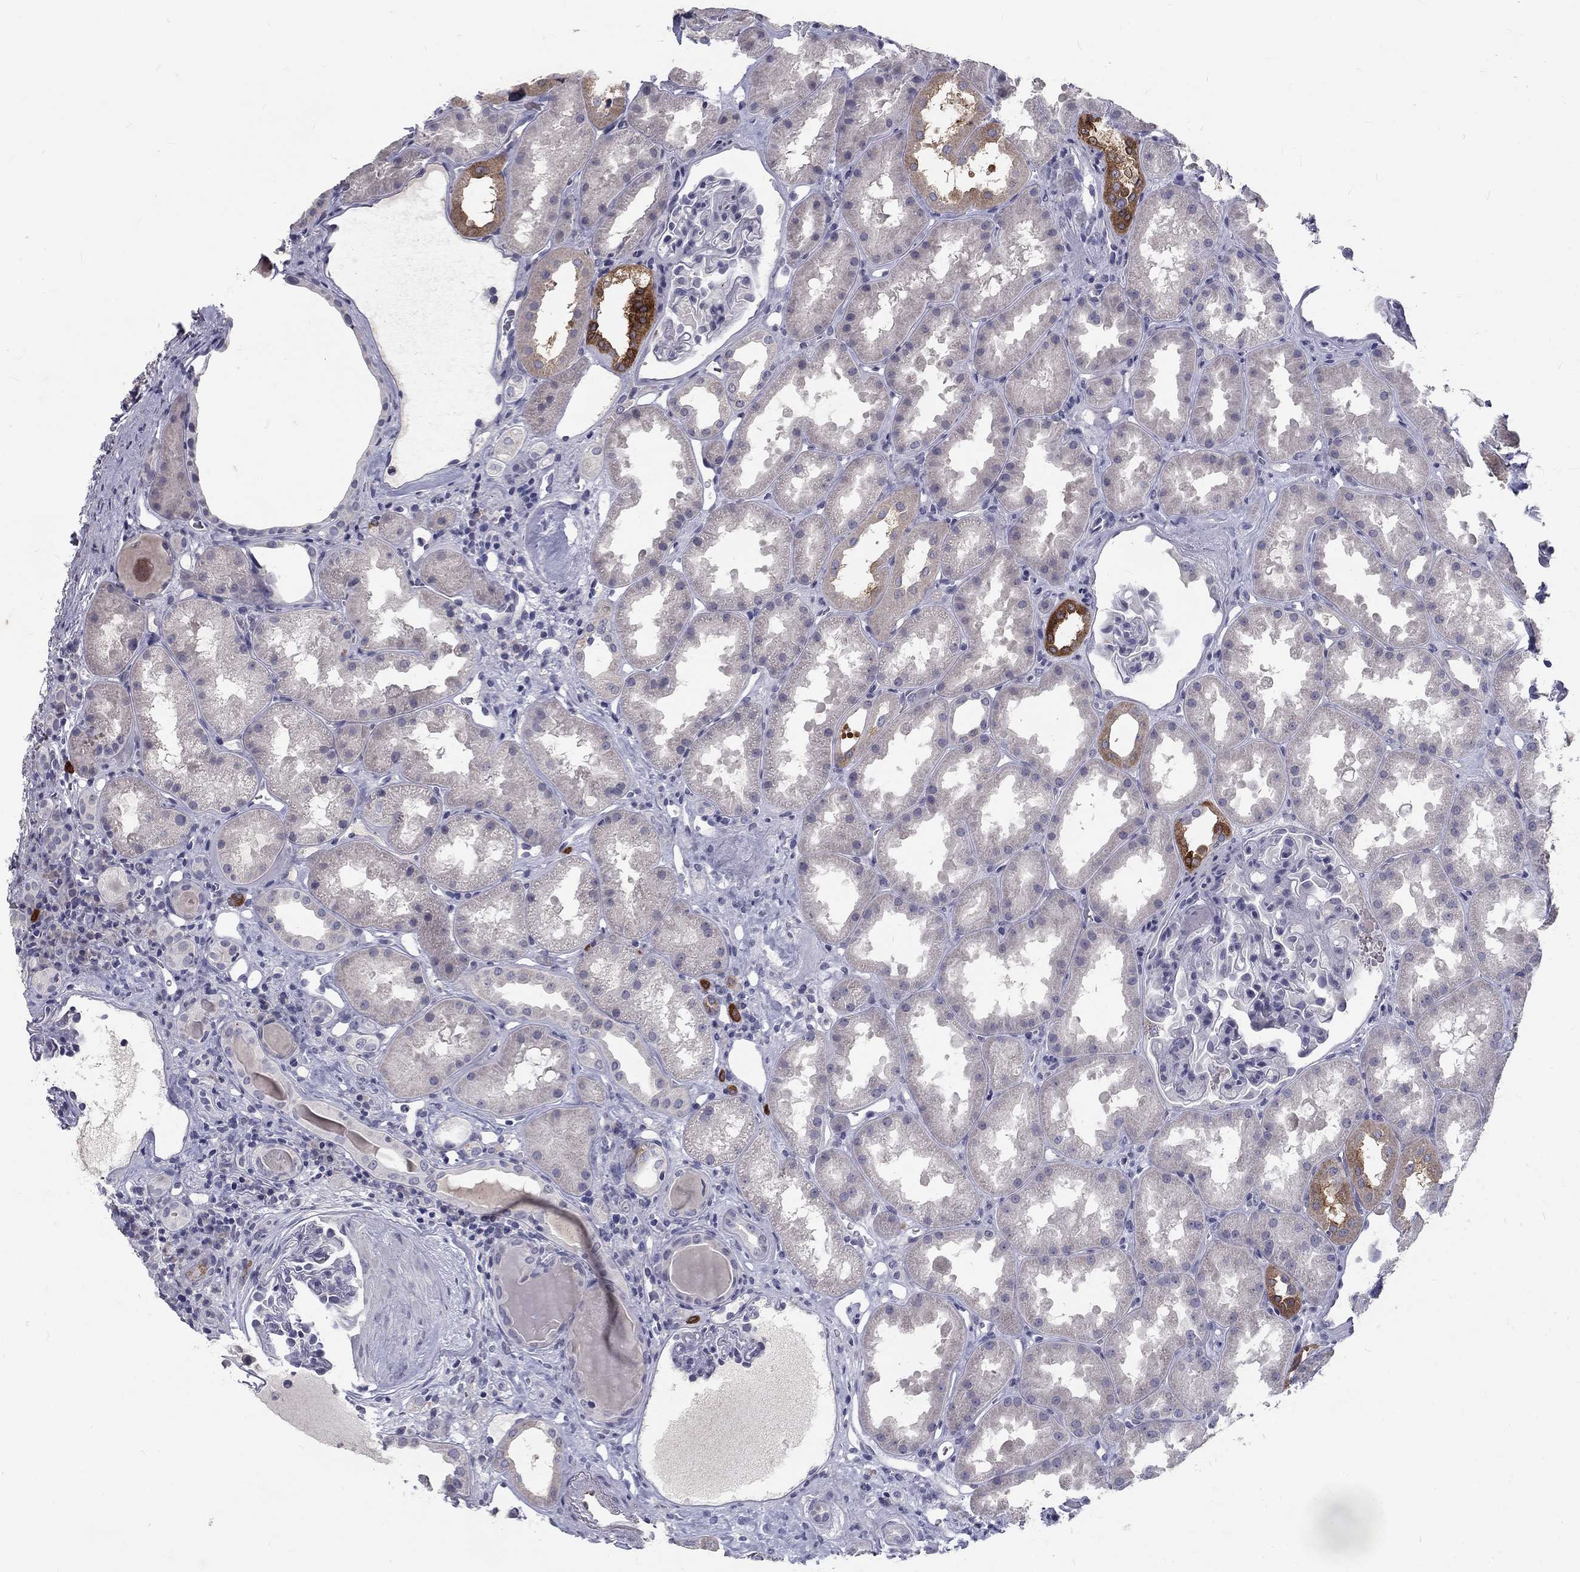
{"staining": {"intensity": "negative", "quantity": "none", "location": "none"}, "tissue": "kidney", "cell_type": "Cells in glomeruli", "image_type": "normal", "snomed": [{"axis": "morphology", "description": "Normal tissue, NOS"}, {"axis": "topography", "description": "Kidney"}], "caption": "An IHC micrograph of unremarkable kidney is shown. There is no staining in cells in glomeruli of kidney. The staining is performed using DAB brown chromogen with nuclei counter-stained in using hematoxylin.", "gene": "NOS1", "patient": {"sex": "male", "age": 61}}